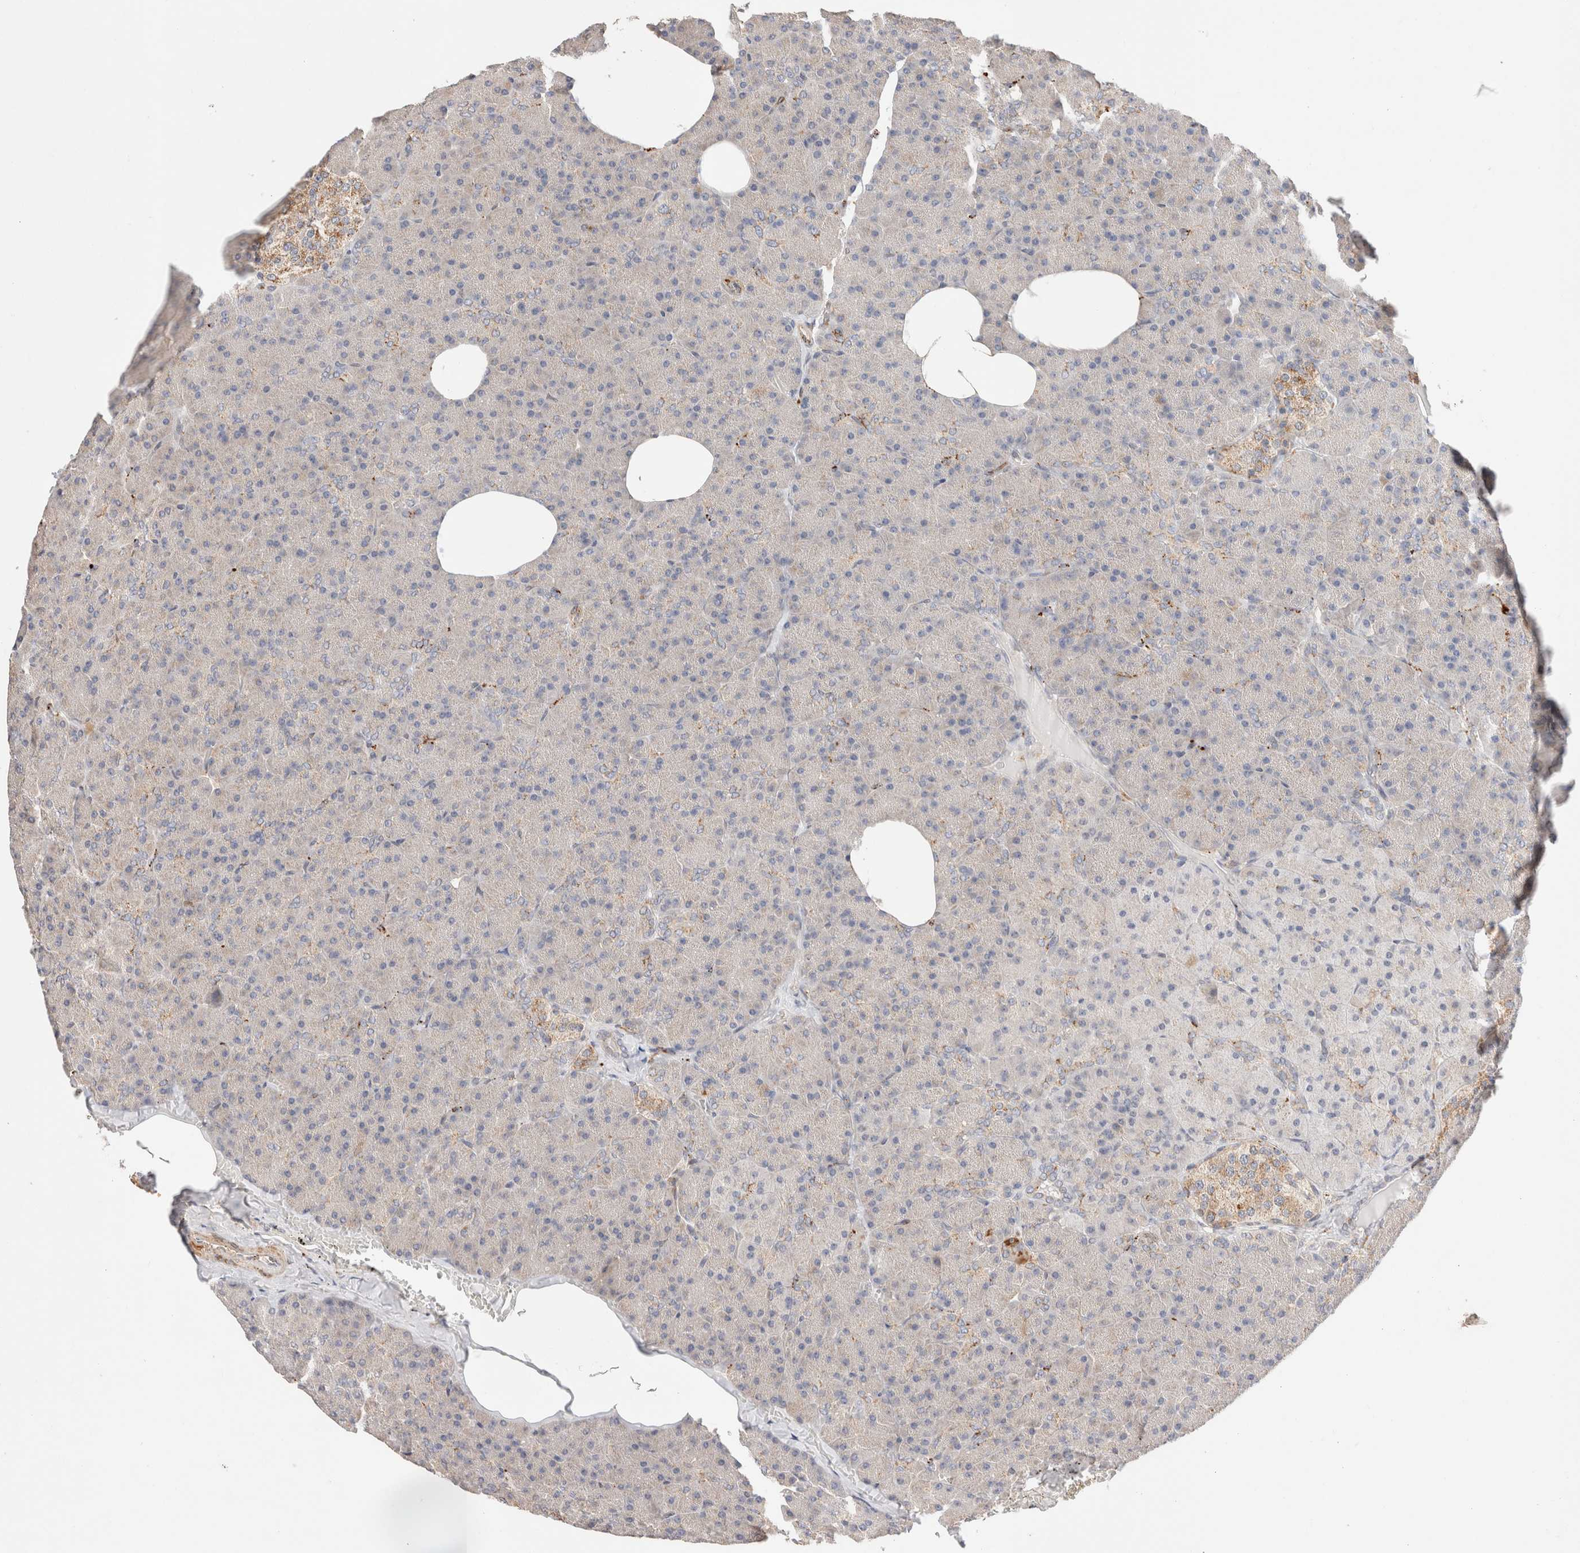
{"staining": {"intensity": "weak", "quantity": "<25%", "location": "cytoplasmic/membranous"}, "tissue": "pancreas", "cell_type": "Exocrine glandular cells", "image_type": "normal", "snomed": [{"axis": "morphology", "description": "Normal tissue, NOS"}, {"axis": "topography", "description": "Pancreas"}], "caption": "This is a photomicrograph of IHC staining of normal pancreas, which shows no expression in exocrine glandular cells.", "gene": "RABEPK", "patient": {"sex": "female", "age": 35}}